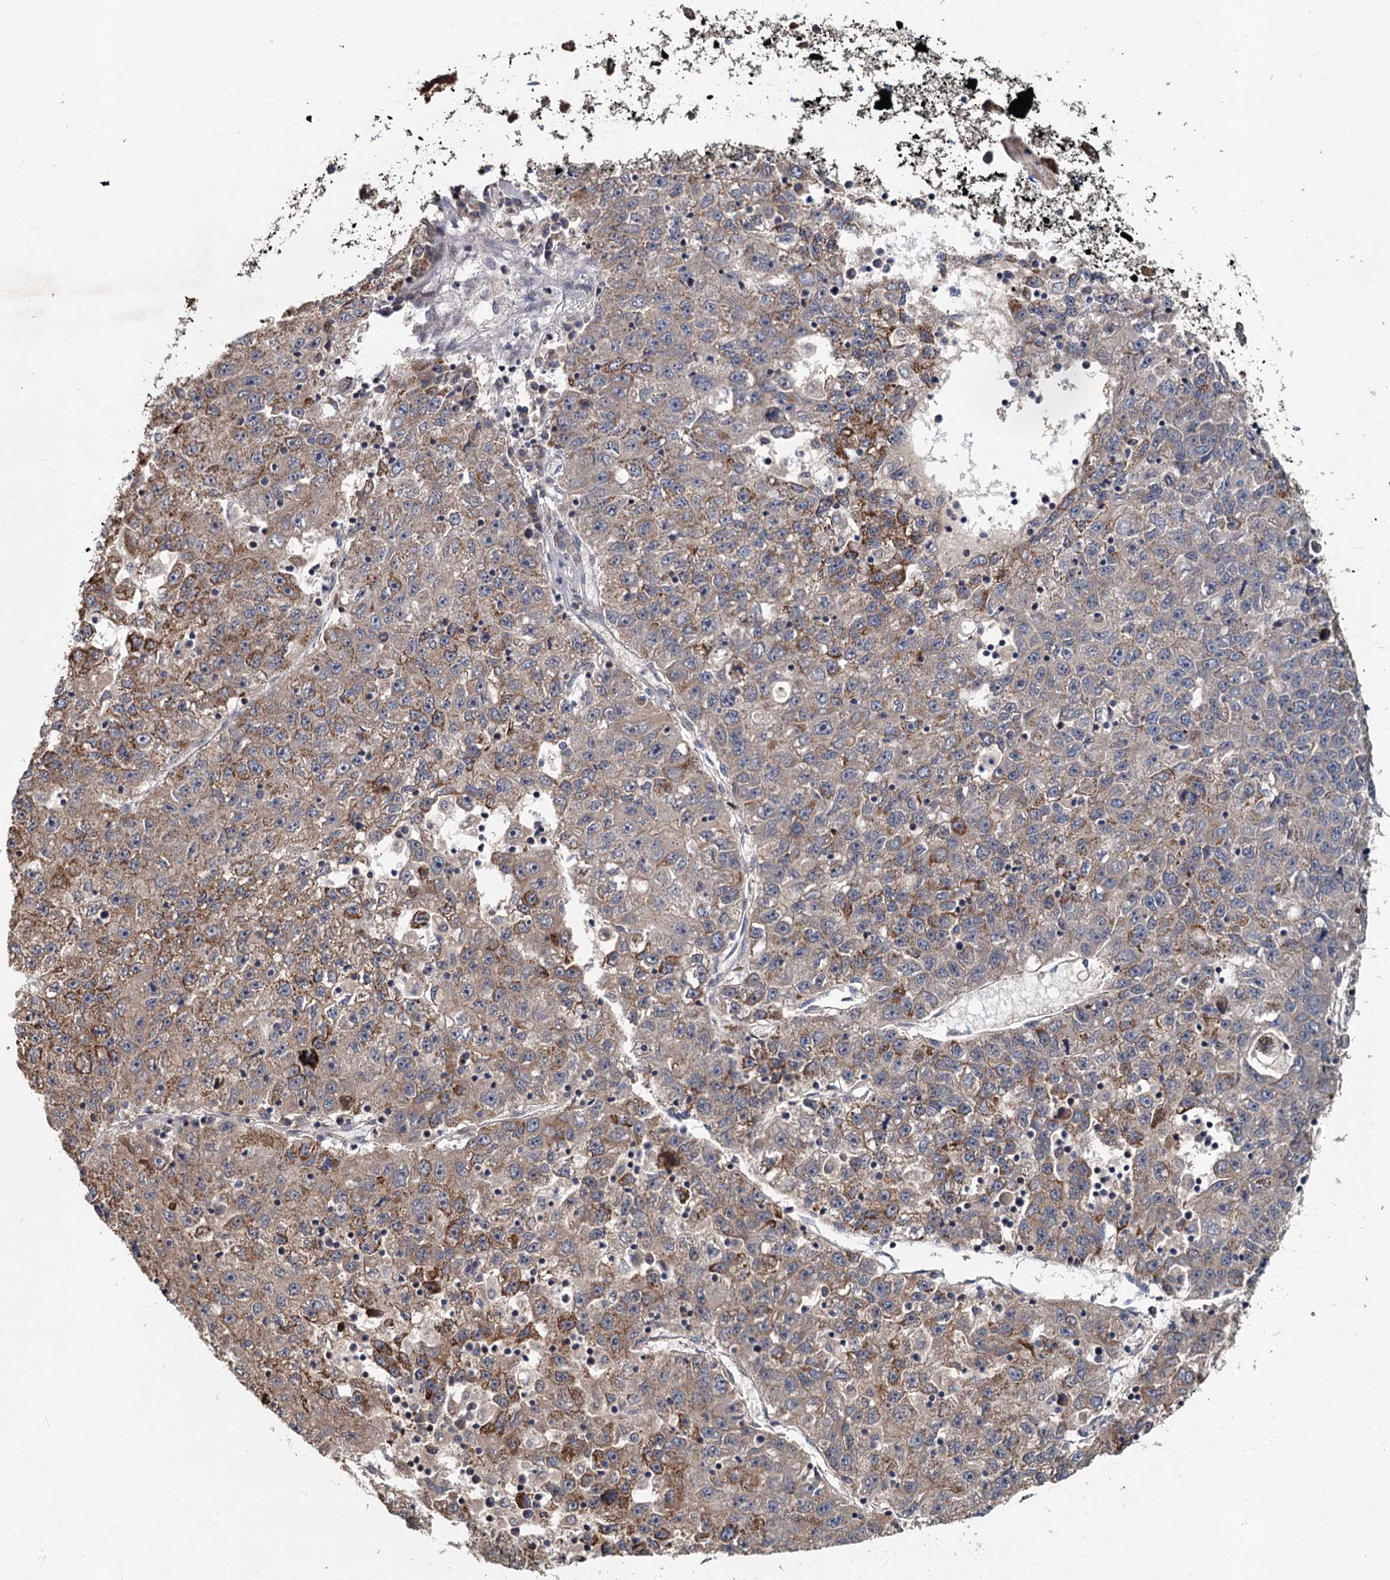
{"staining": {"intensity": "moderate", "quantity": "25%-75%", "location": "cytoplasmic/membranous"}, "tissue": "liver cancer", "cell_type": "Tumor cells", "image_type": "cancer", "snomed": [{"axis": "morphology", "description": "Carcinoma, Hepatocellular, NOS"}, {"axis": "topography", "description": "Liver"}], "caption": "A micrograph showing moderate cytoplasmic/membranous positivity in approximately 25%-75% of tumor cells in liver hepatocellular carcinoma, as visualized by brown immunohistochemical staining.", "gene": "RITA1", "patient": {"sex": "female", "age": 58}}